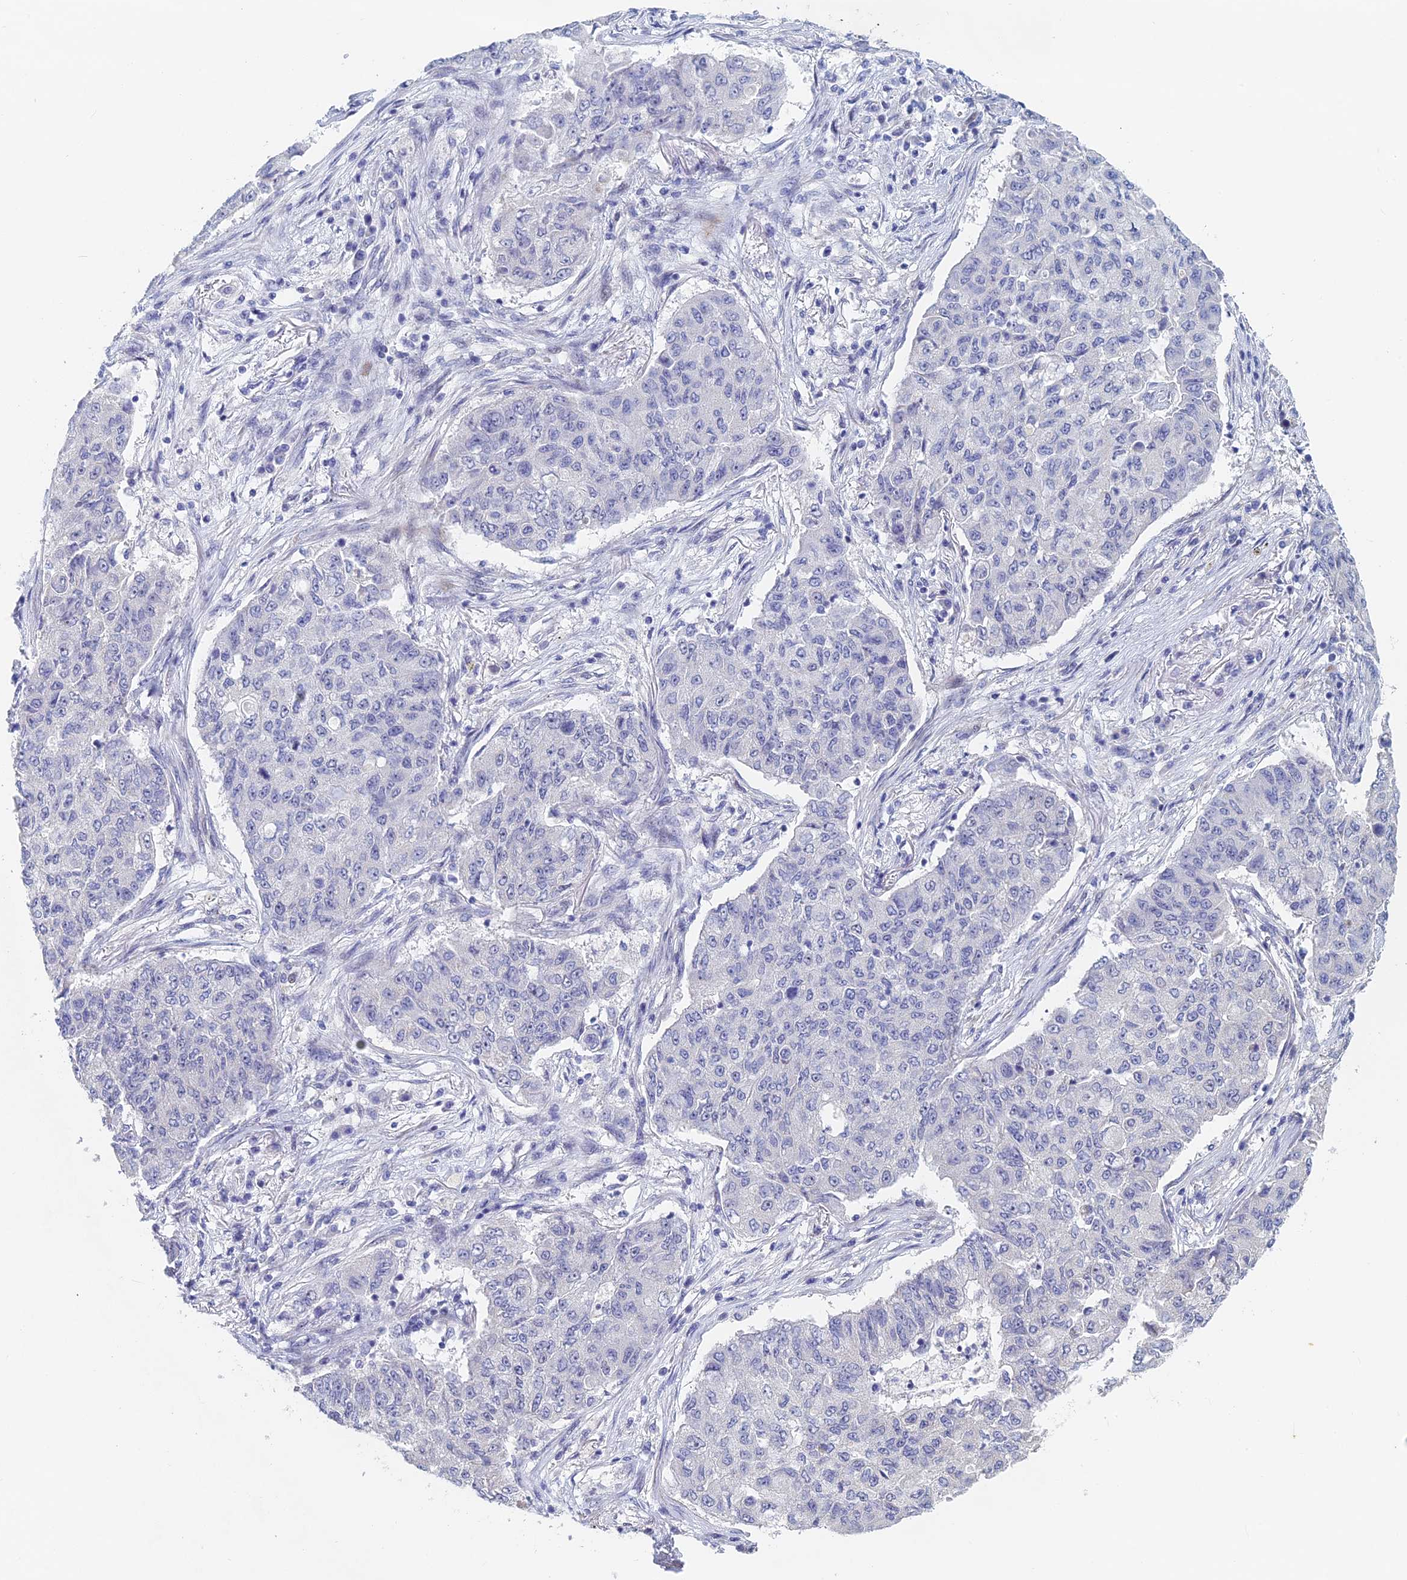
{"staining": {"intensity": "negative", "quantity": "none", "location": "none"}, "tissue": "lung cancer", "cell_type": "Tumor cells", "image_type": "cancer", "snomed": [{"axis": "morphology", "description": "Squamous cell carcinoma, NOS"}, {"axis": "topography", "description": "Lung"}], "caption": "High power microscopy photomicrograph of an immunohistochemistry (IHC) photomicrograph of lung cancer, revealing no significant expression in tumor cells. The staining is performed using DAB (3,3'-diaminobenzidine) brown chromogen with nuclei counter-stained in using hematoxylin.", "gene": "DRGX", "patient": {"sex": "male", "age": 74}}